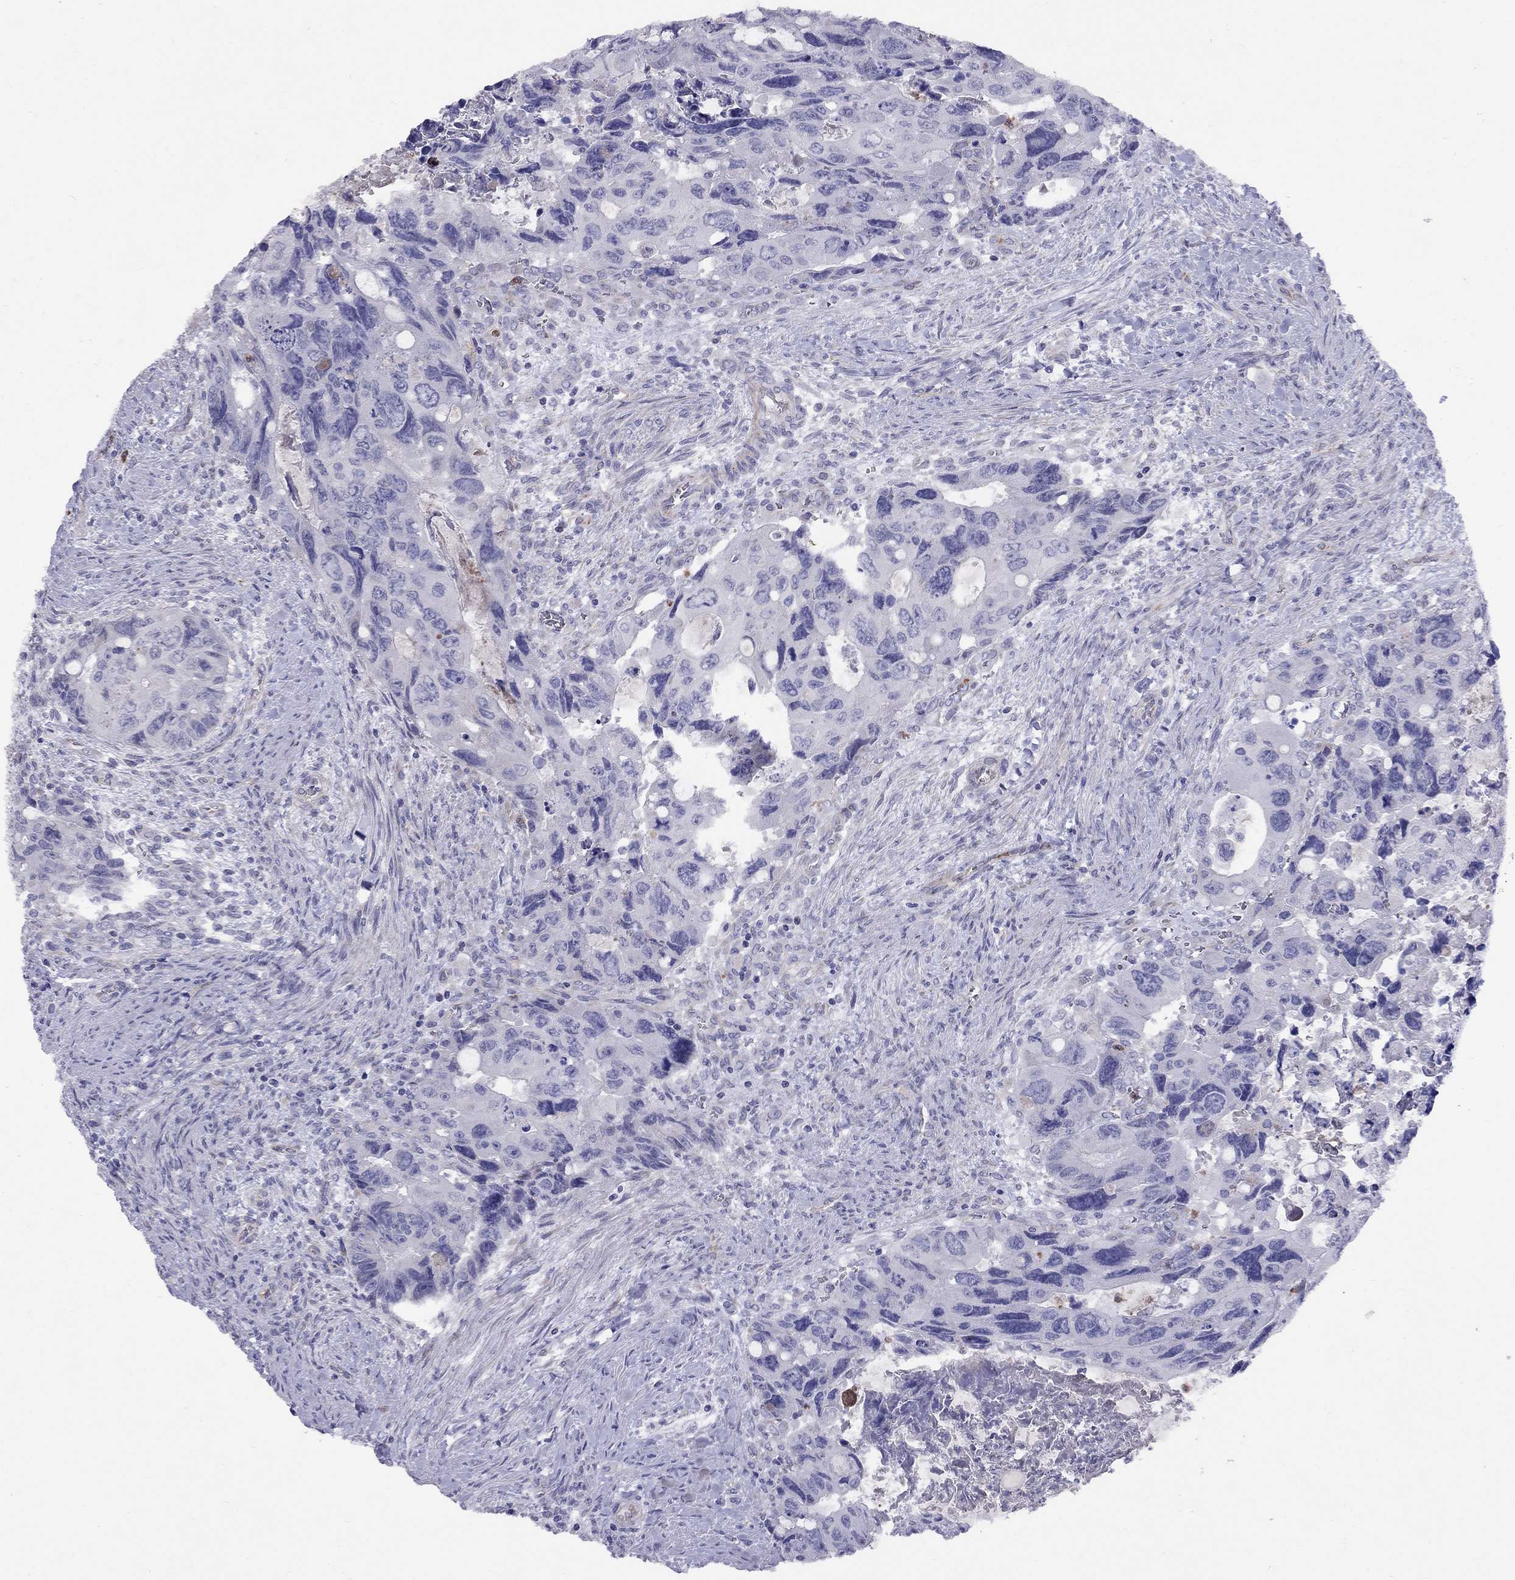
{"staining": {"intensity": "negative", "quantity": "none", "location": "none"}, "tissue": "colorectal cancer", "cell_type": "Tumor cells", "image_type": "cancer", "snomed": [{"axis": "morphology", "description": "Adenocarcinoma, NOS"}, {"axis": "topography", "description": "Rectum"}], "caption": "Immunohistochemical staining of colorectal cancer (adenocarcinoma) demonstrates no significant staining in tumor cells.", "gene": "SPINT4", "patient": {"sex": "male", "age": 62}}